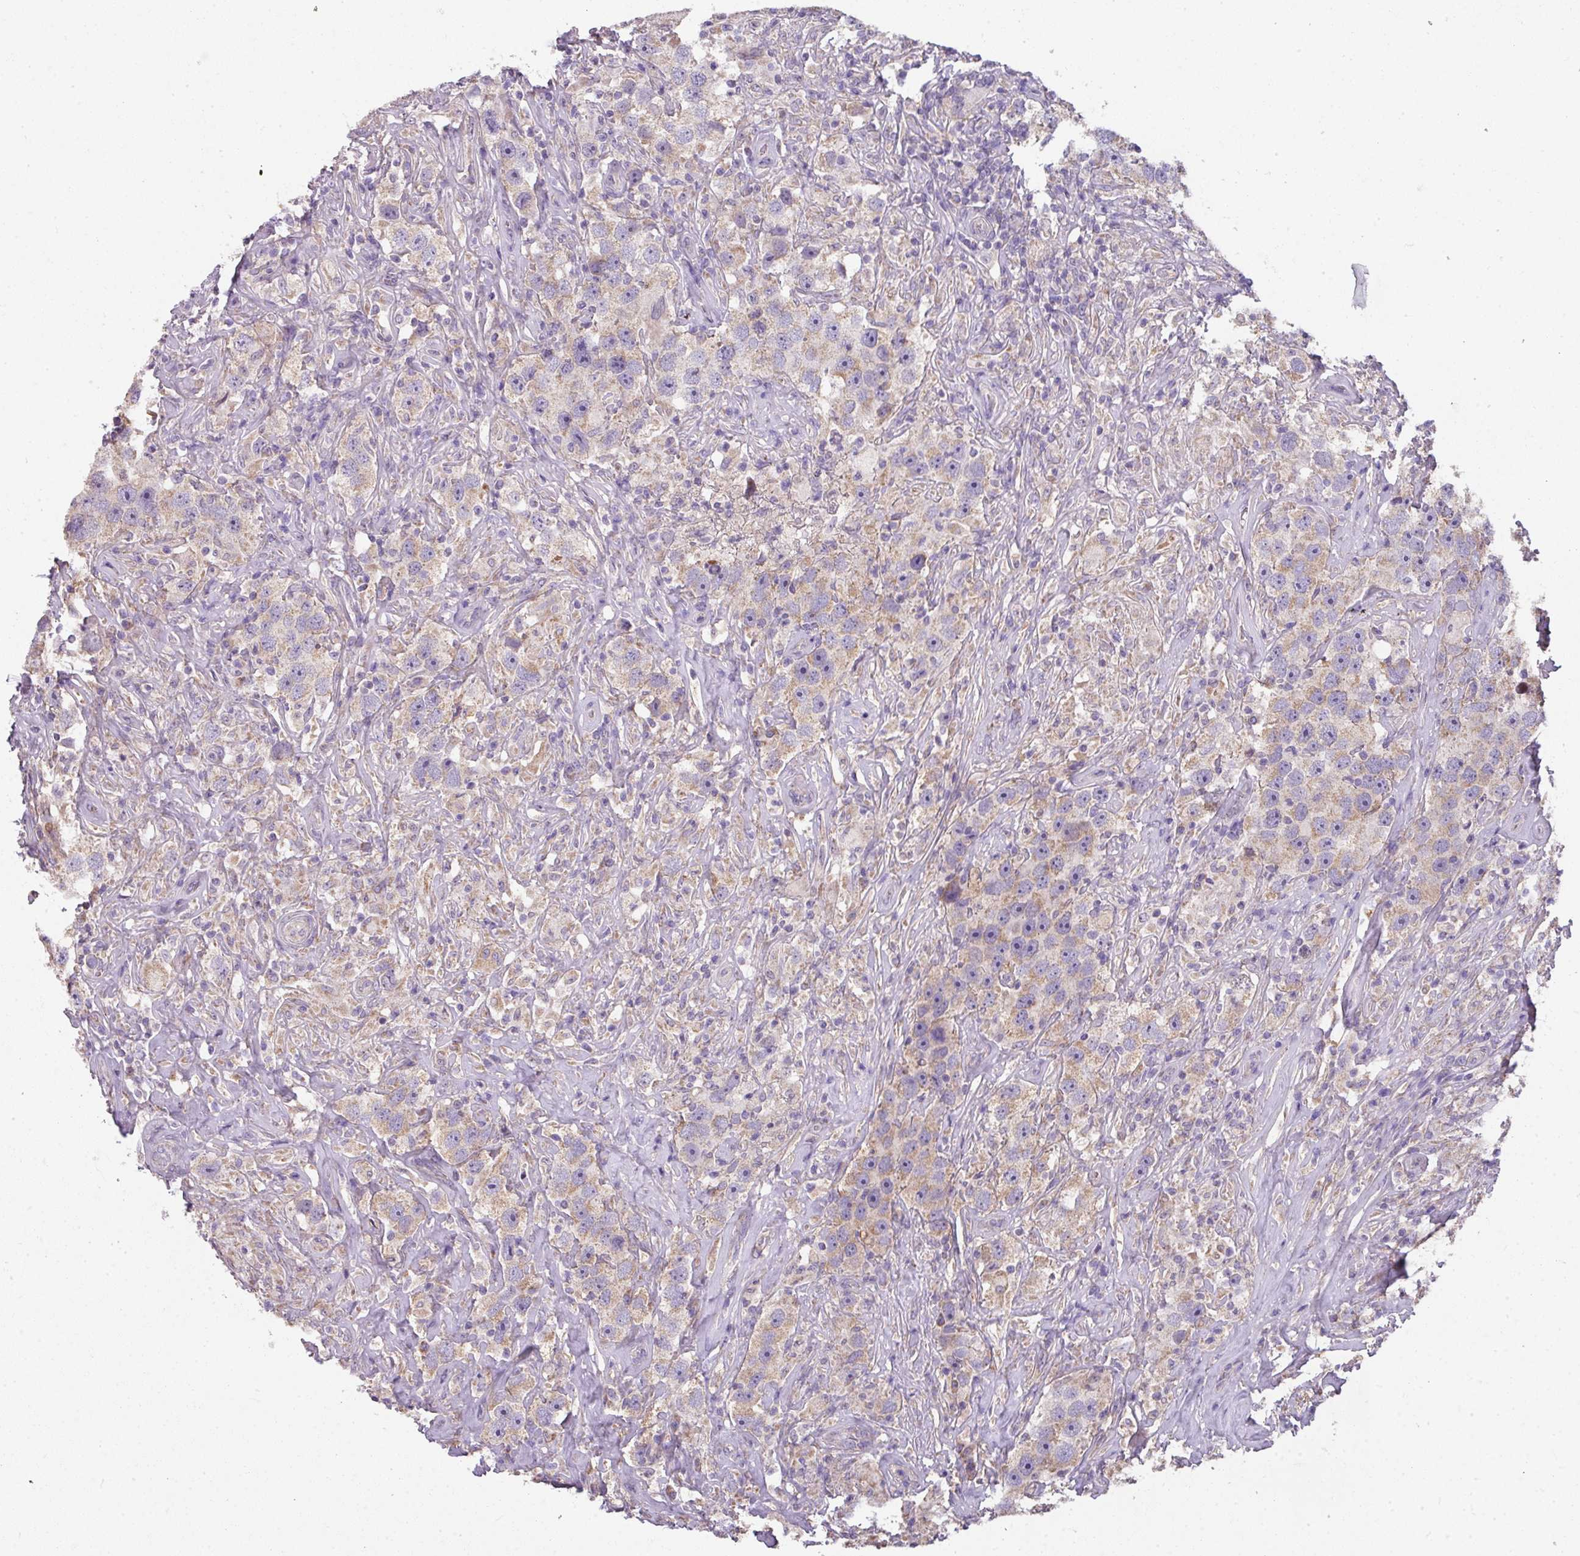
{"staining": {"intensity": "moderate", "quantity": "25%-75%", "location": "cytoplasmic/membranous"}, "tissue": "testis cancer", "cell_type": "Tumor cells", "image_type": "cancer", "snomed": [{"axis": "morphology", "description": "Seminoma, NOS"}, {"axis": "topography", "description": "Testis"}], "caption": "Testis seminoma was stained to show a protein in brown. There is medium levels of moderate cytoplasmic/membranous staining in approximately 25%-75% of tumor cells.", "gene": "PALS2", "patient": {"sex": "male", "age": 49}}